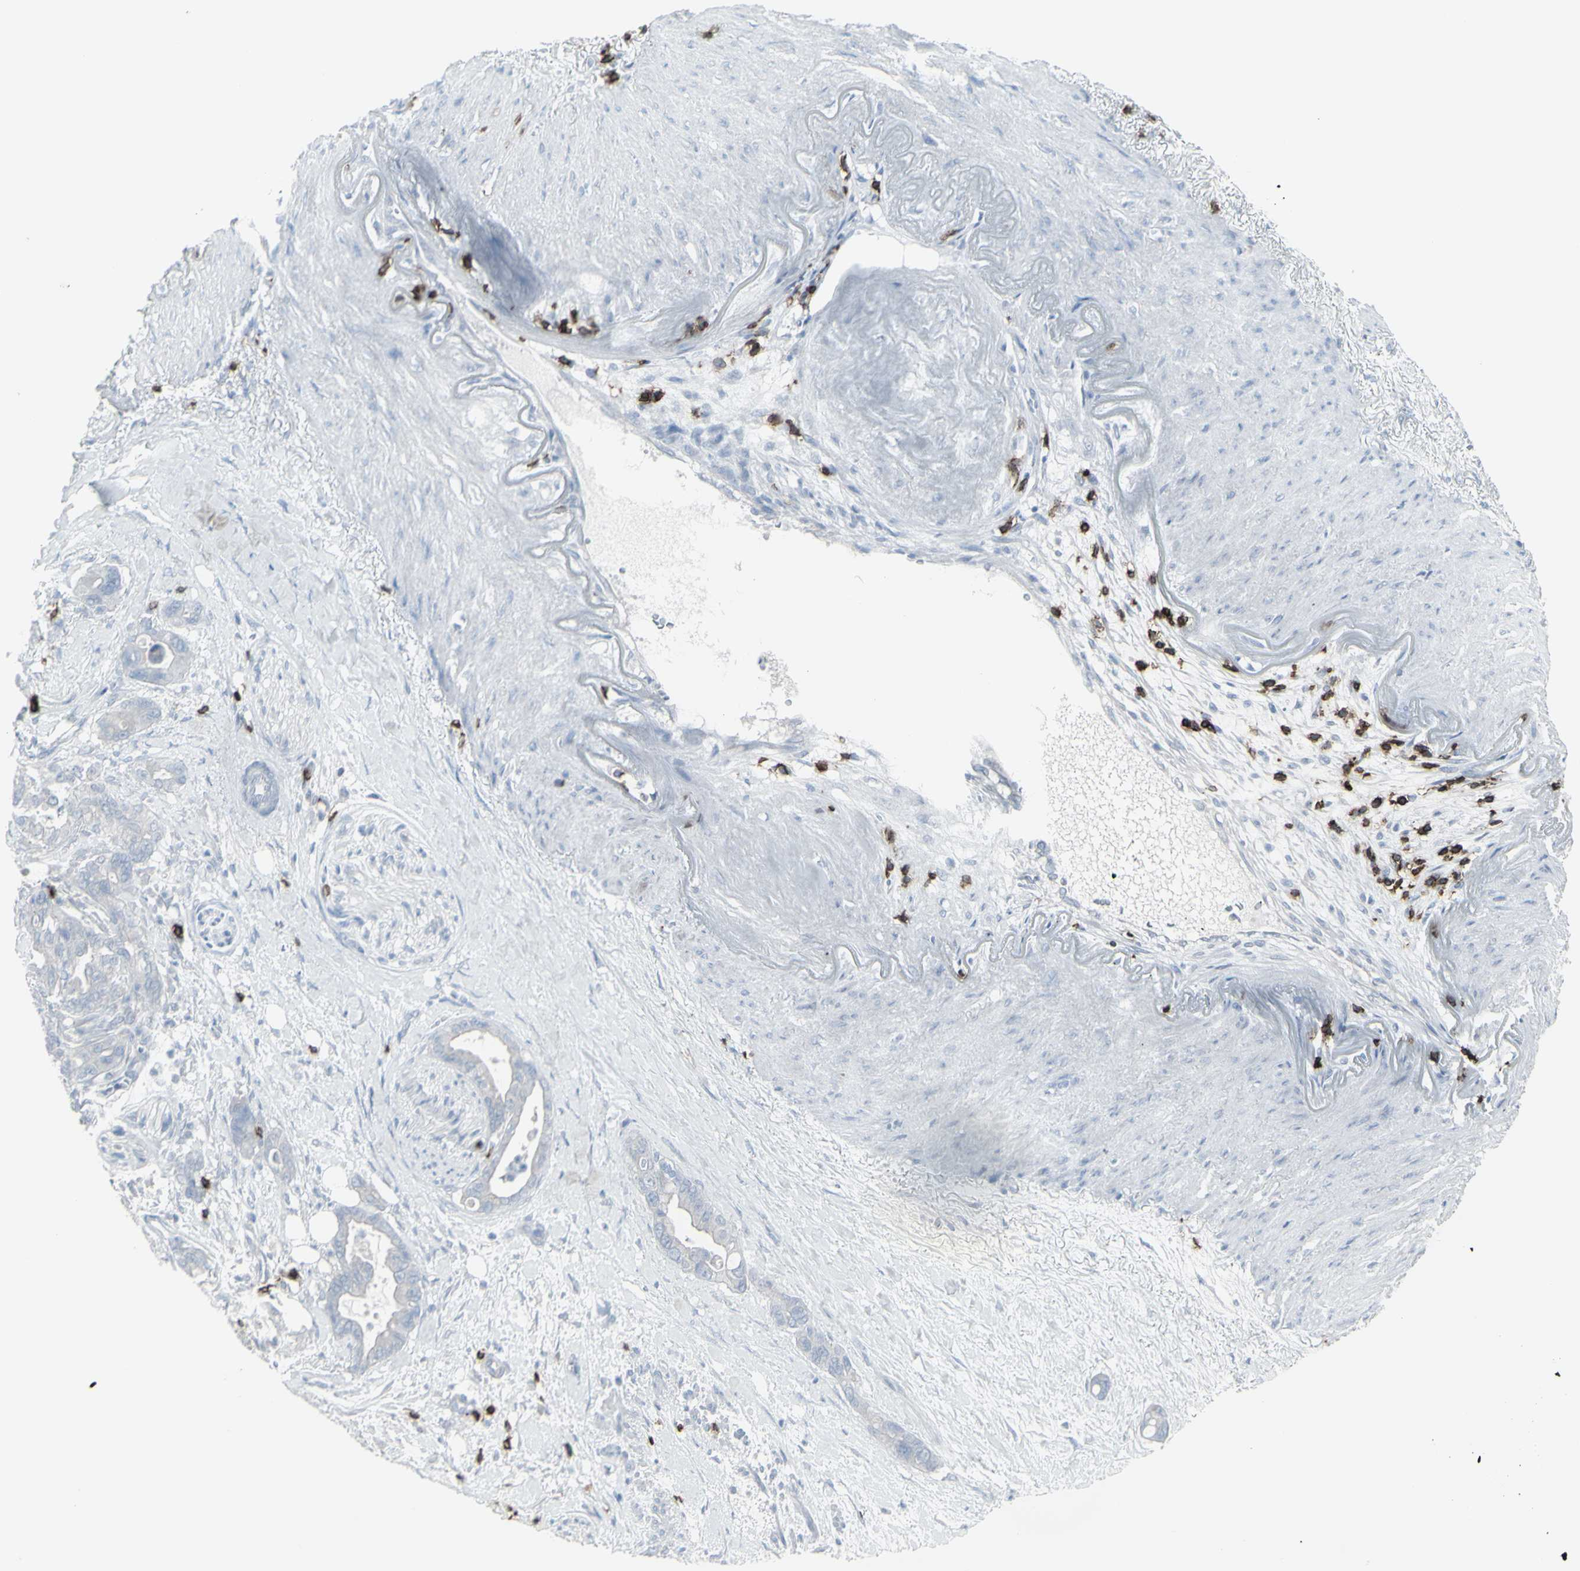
{"staining": {"intensity": "negative", "quantity": "none", "location": "none"}, "tissue": "pancreatic cancer", "cell_type": "Tumor cells", "image_type": "cancer", "snomed": [{"axis": "morphology", "description": "Adenocarcinoma, NOS"}, {"axis": "topography", "description": "Pancreas"}], "caption": "This is an immunohistochemistry (IHC) image of pancreatic adenocarcinoma. There is no expression in tumor cells.", "gene": "CD247", "patient": {"sex": "male", "age": 70}}